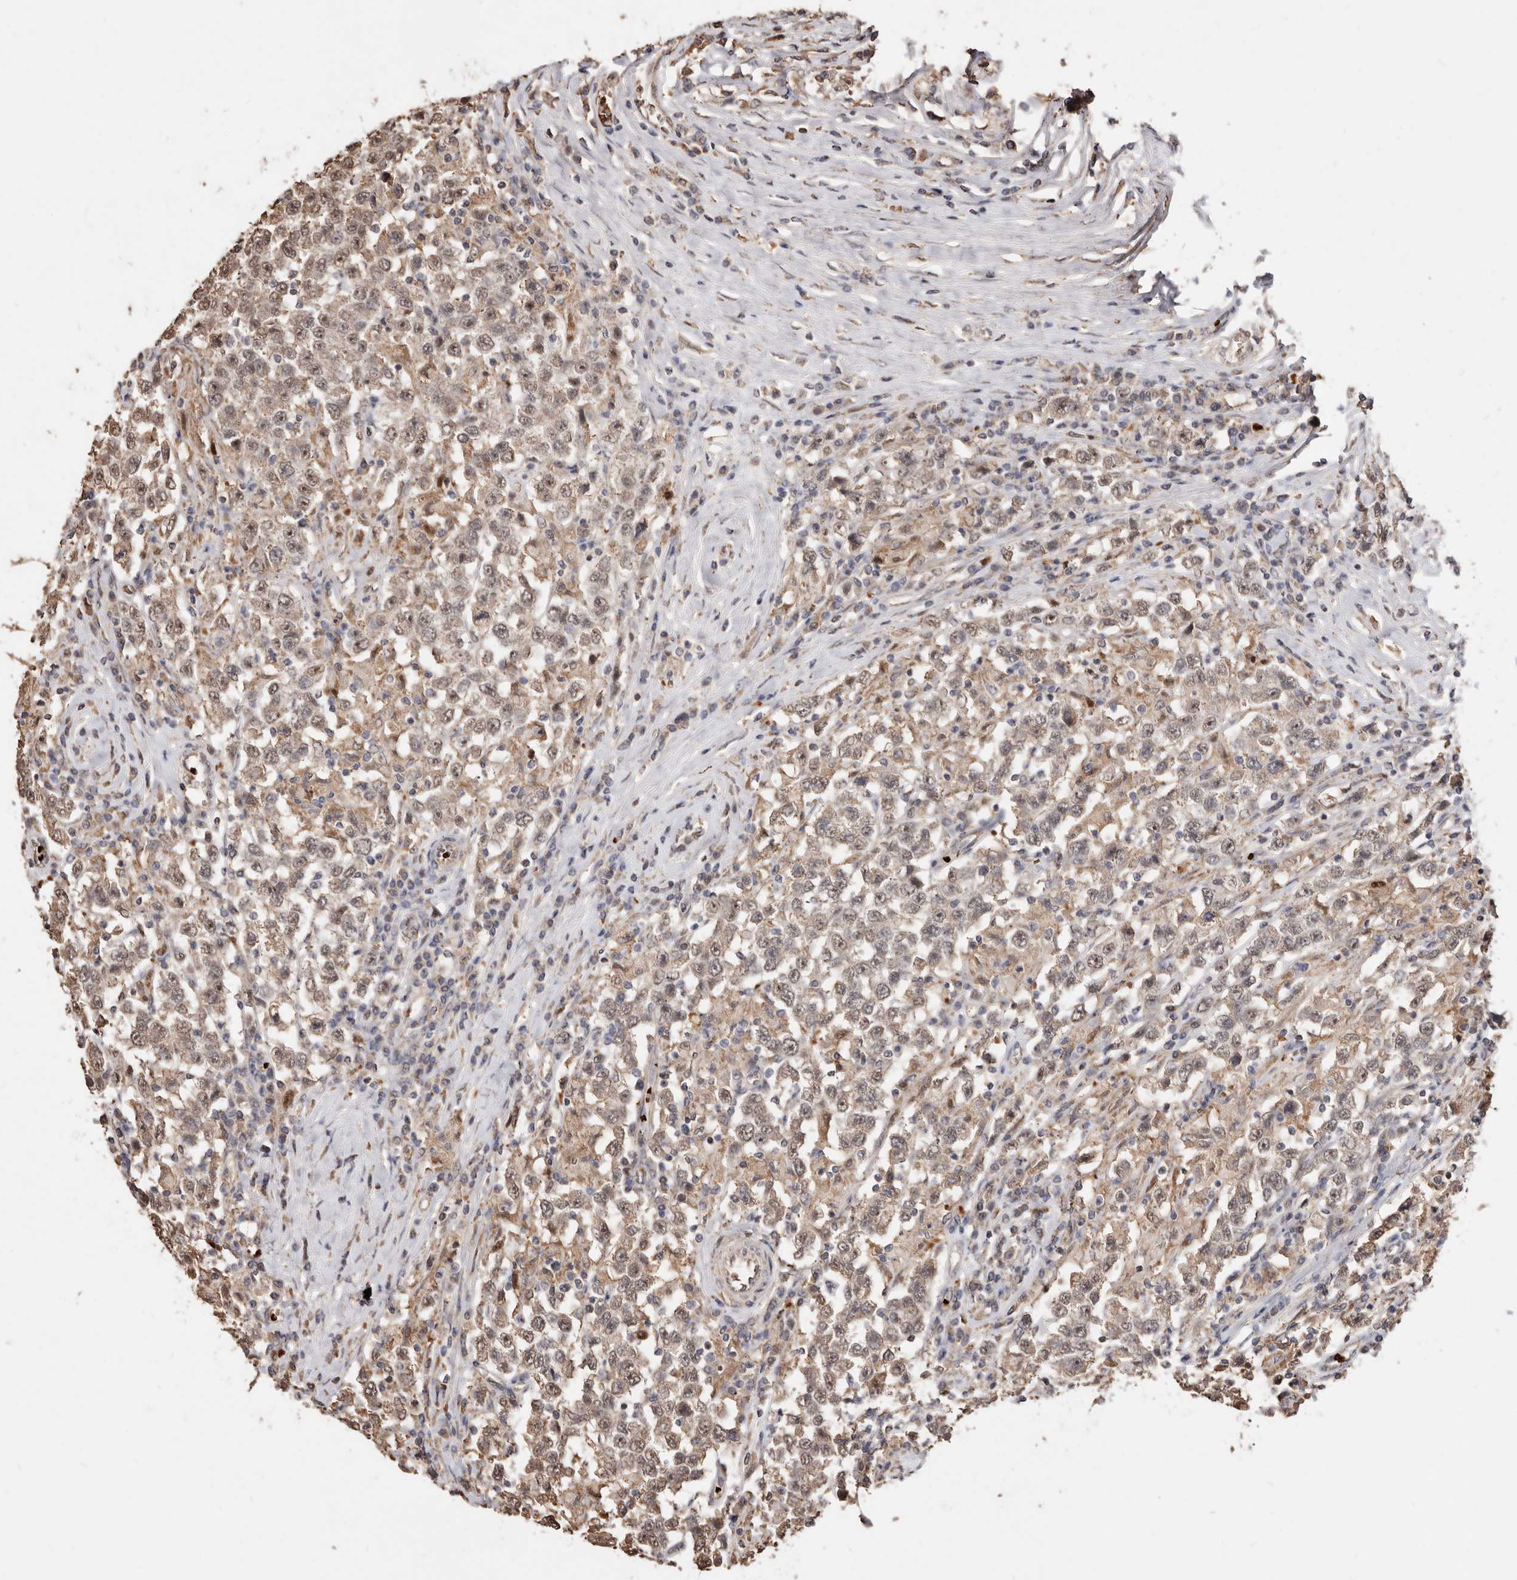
{"staining": {"intensity": "weak", "quantity": ">75%", "location": "cytoplasmic/membranous,nuclear"}, "tissue": "testis cancer", "cell_type": "Tumor cells", "image_type": "cancer", "snomed": [{"axis": "morphology", "description": "Seminoma, NOS"}, {"axis": "topography", "description": "Testis"}], "caption": "Immunohistochemical staining of testis cancer reveals low levels of weak cytoplasmic/membranous and nuclear protein positivity in about >75% of tumor cells.", "gene": "GRAMD2A", "patient": {"sex": "male", "age": 41}}